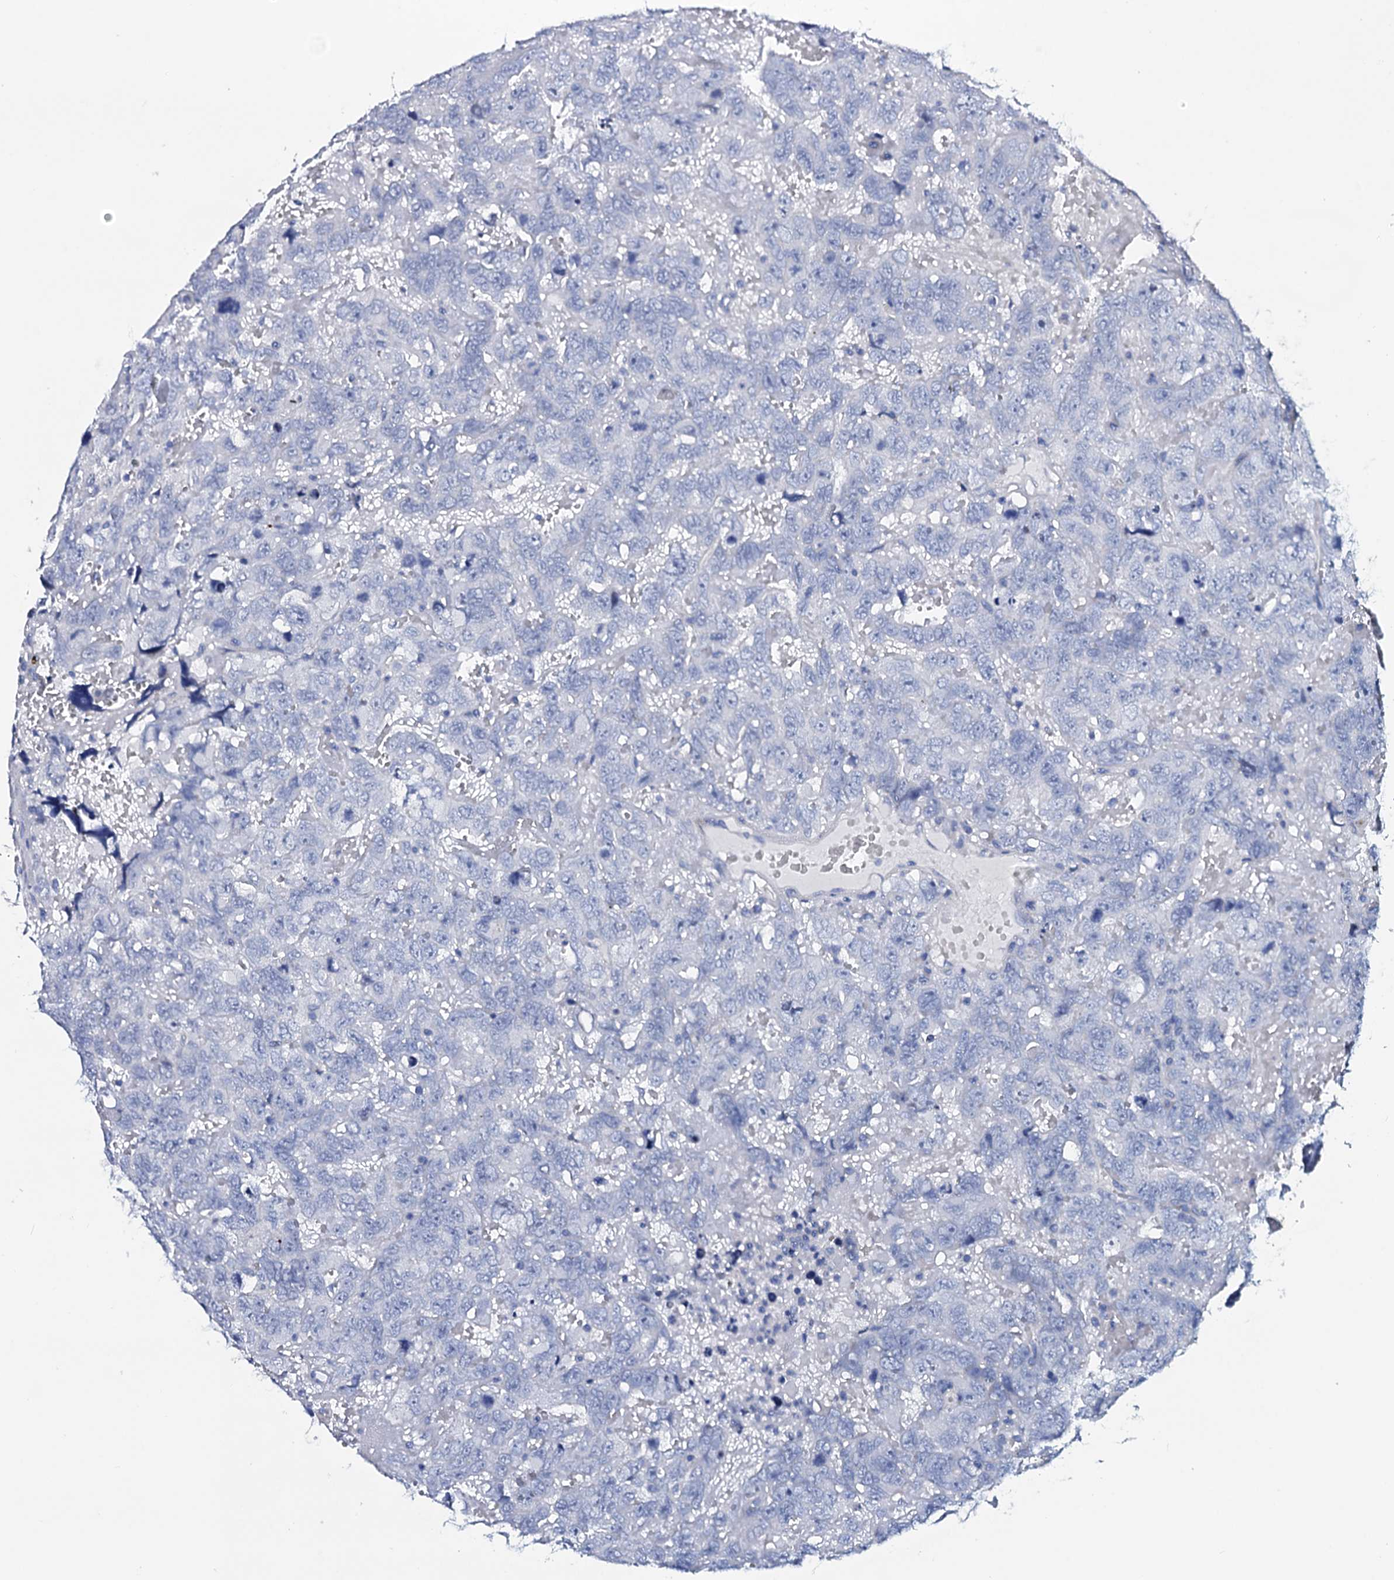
{"staining": {"intensity": "negative", "quantity": "none", "location": "none"}, "tissue": "testis cancer", "cell_type": "Tumor cells", "image_type": "cancer", "snomed": [{"axis": "morphology", "description": "Carcinoma, Embryonal, NOS"}, {"axis": "topography", "description": "Testis"}], "caption": "This is an IHC photomicrograph of human testis cancer (embryonal carcinoma). There is no positivity in tumor cells.", "gene": "GYS2", "patient": {"sex": "male", "age": 45}}